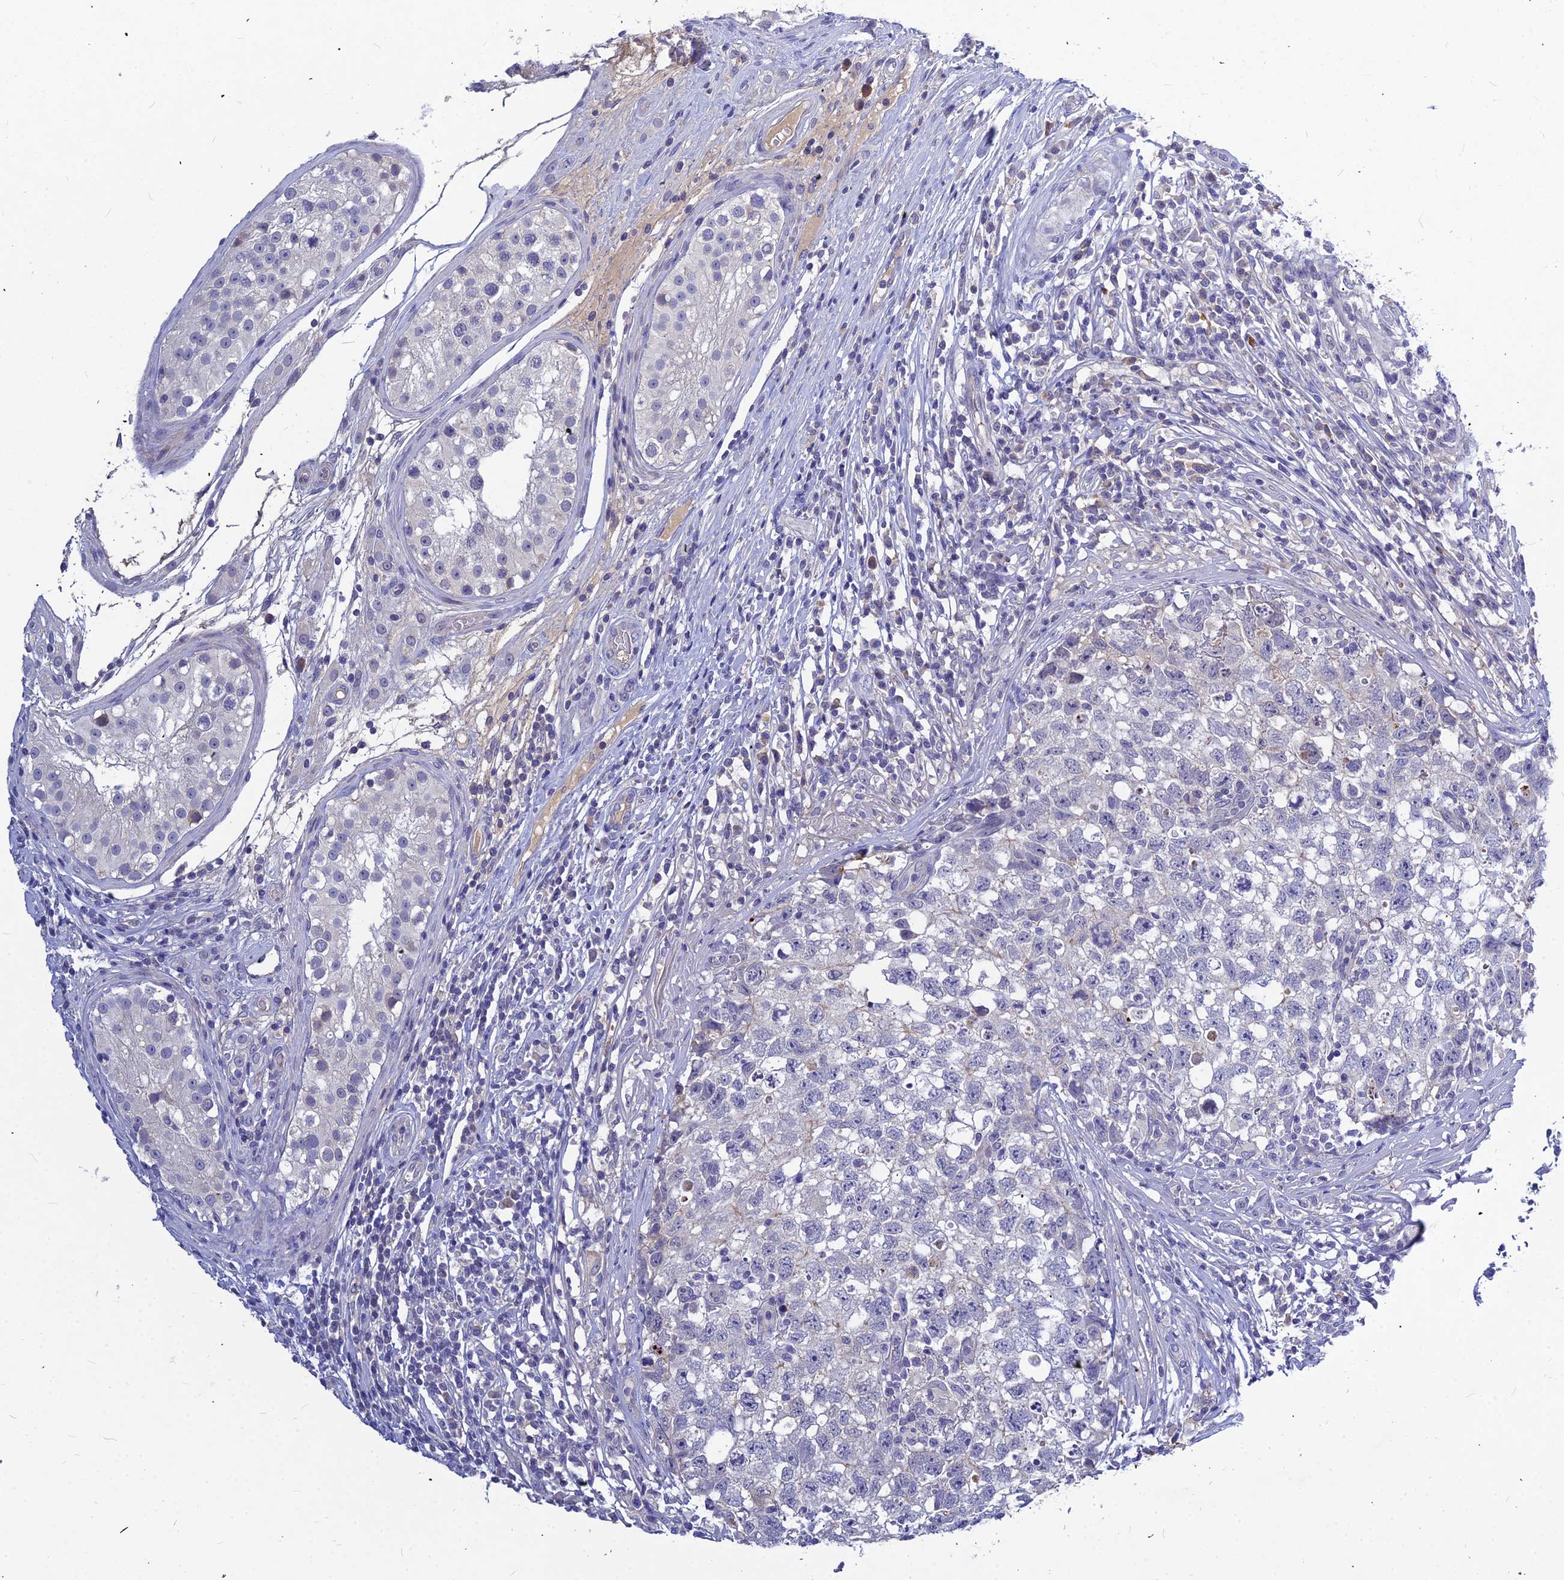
{"staining": {"intensity": "negative", "quantity": "none", "location": "none"}, "tissue": "testis cancer", "cell_type": "Tumor cells", "image_type": "cancer", "snomed": [{"axis": "morphology", "description": "Seminoma, NOS"}, {"axis": "morphology", "description": "Carcinoma, Embryonal, NOS"}, {"axis": "topography", "description": "Testis"}], "caption": "An immunohistochemistry (IHC) photomicrograph of testis embryonal carcinoma is shown. There is no staining in tumor cells of testis embryonal carcinoma.", "gene": "DMRTA1", "patient": {"sex": "male", "age": 29}}